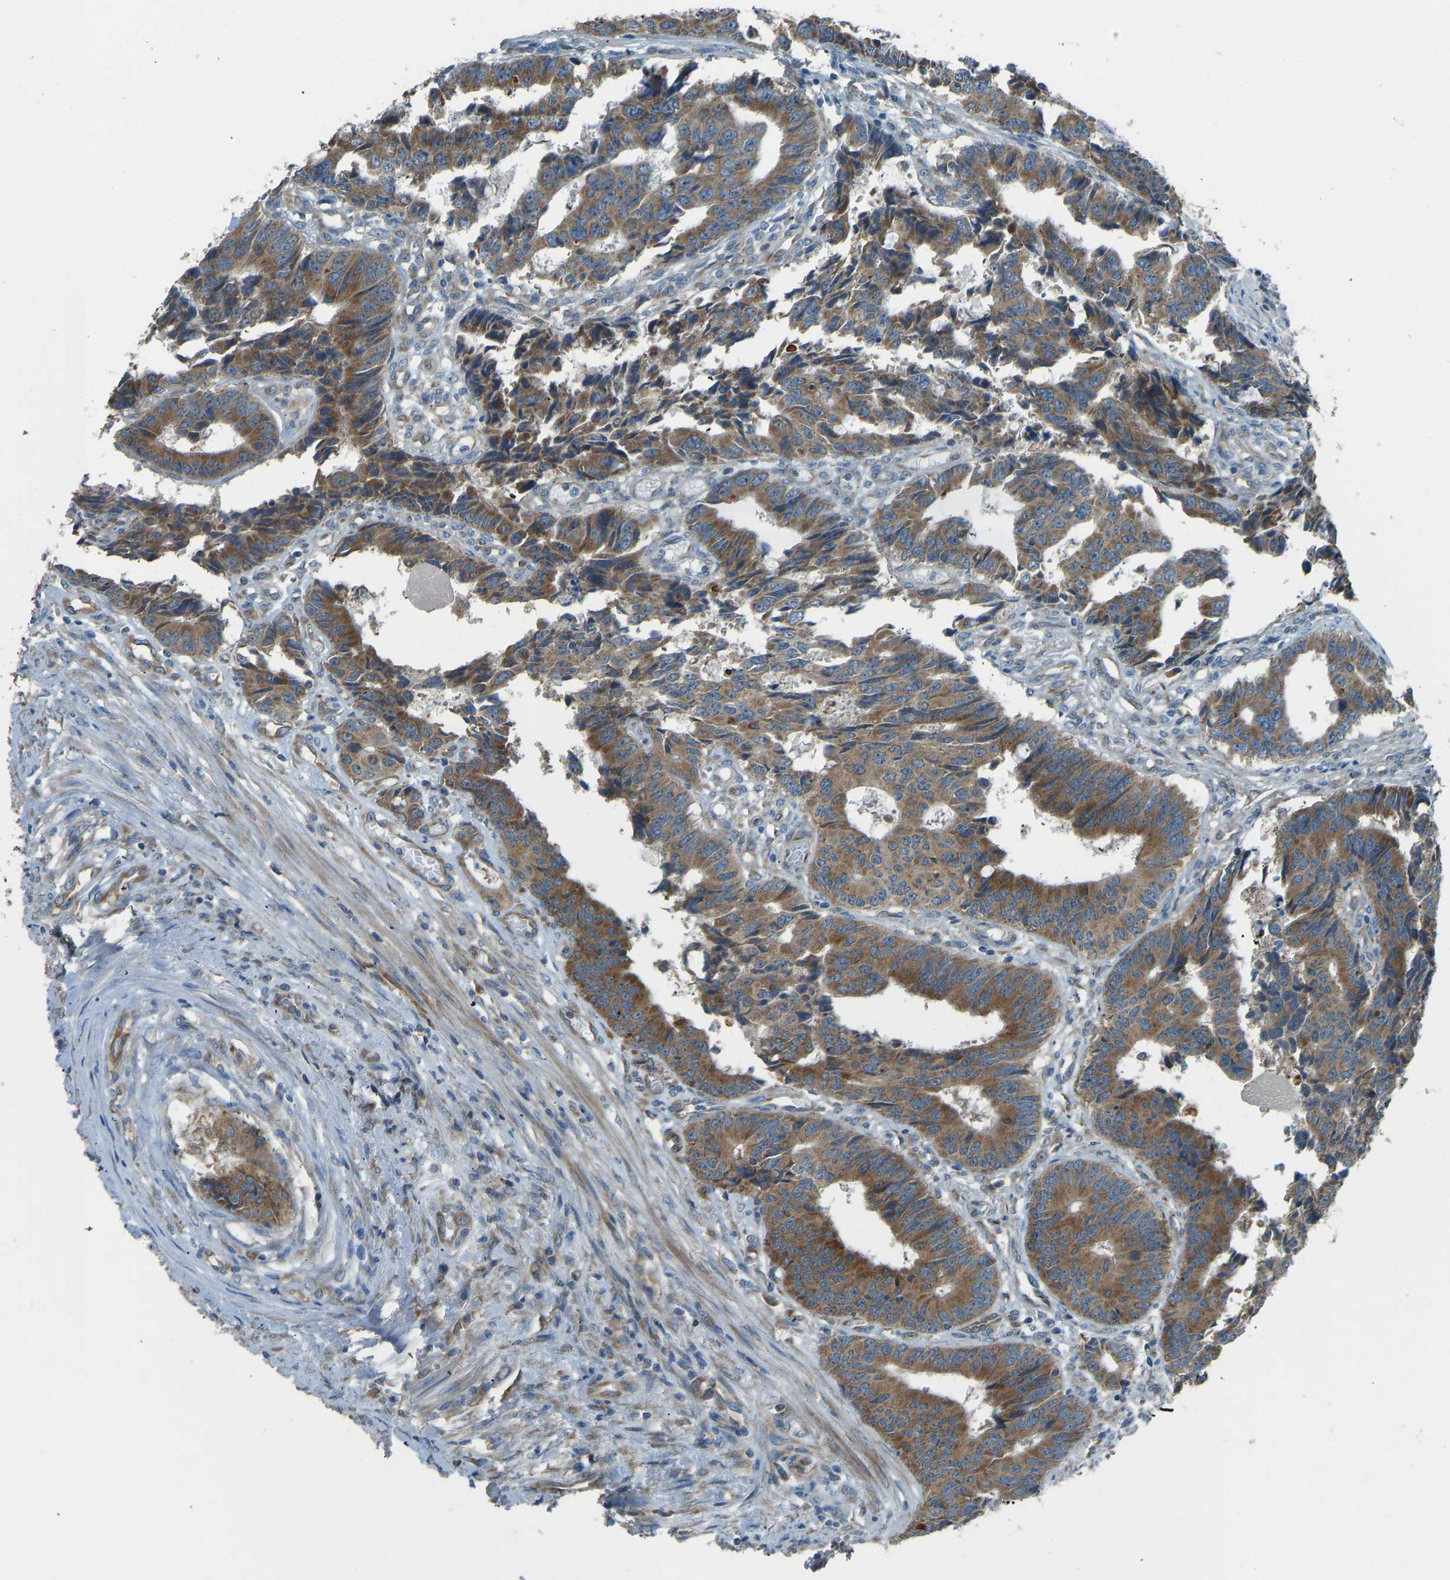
{"staining": {"intensity": "moderate", "quantity": ">75%", "location": "cytoplasmic/membranous"}, "tissue": "colorectal cancer", "cell_type": "Tumor cells", "image_type": "cancer", "snomed": [{"axis": "morphology", "description": "Adenocarcinoma, NOS"}, {"axis": "topography", "description": "Rectum"}], "caption": "A medium amount of moderate cytoplasmic/membranous staining is seen in approximately >75% of tumor cells in colorectal adenocarcinoma tissue.", "gene": "STAU2", "patient": {"sex": "male", "age": 84}}